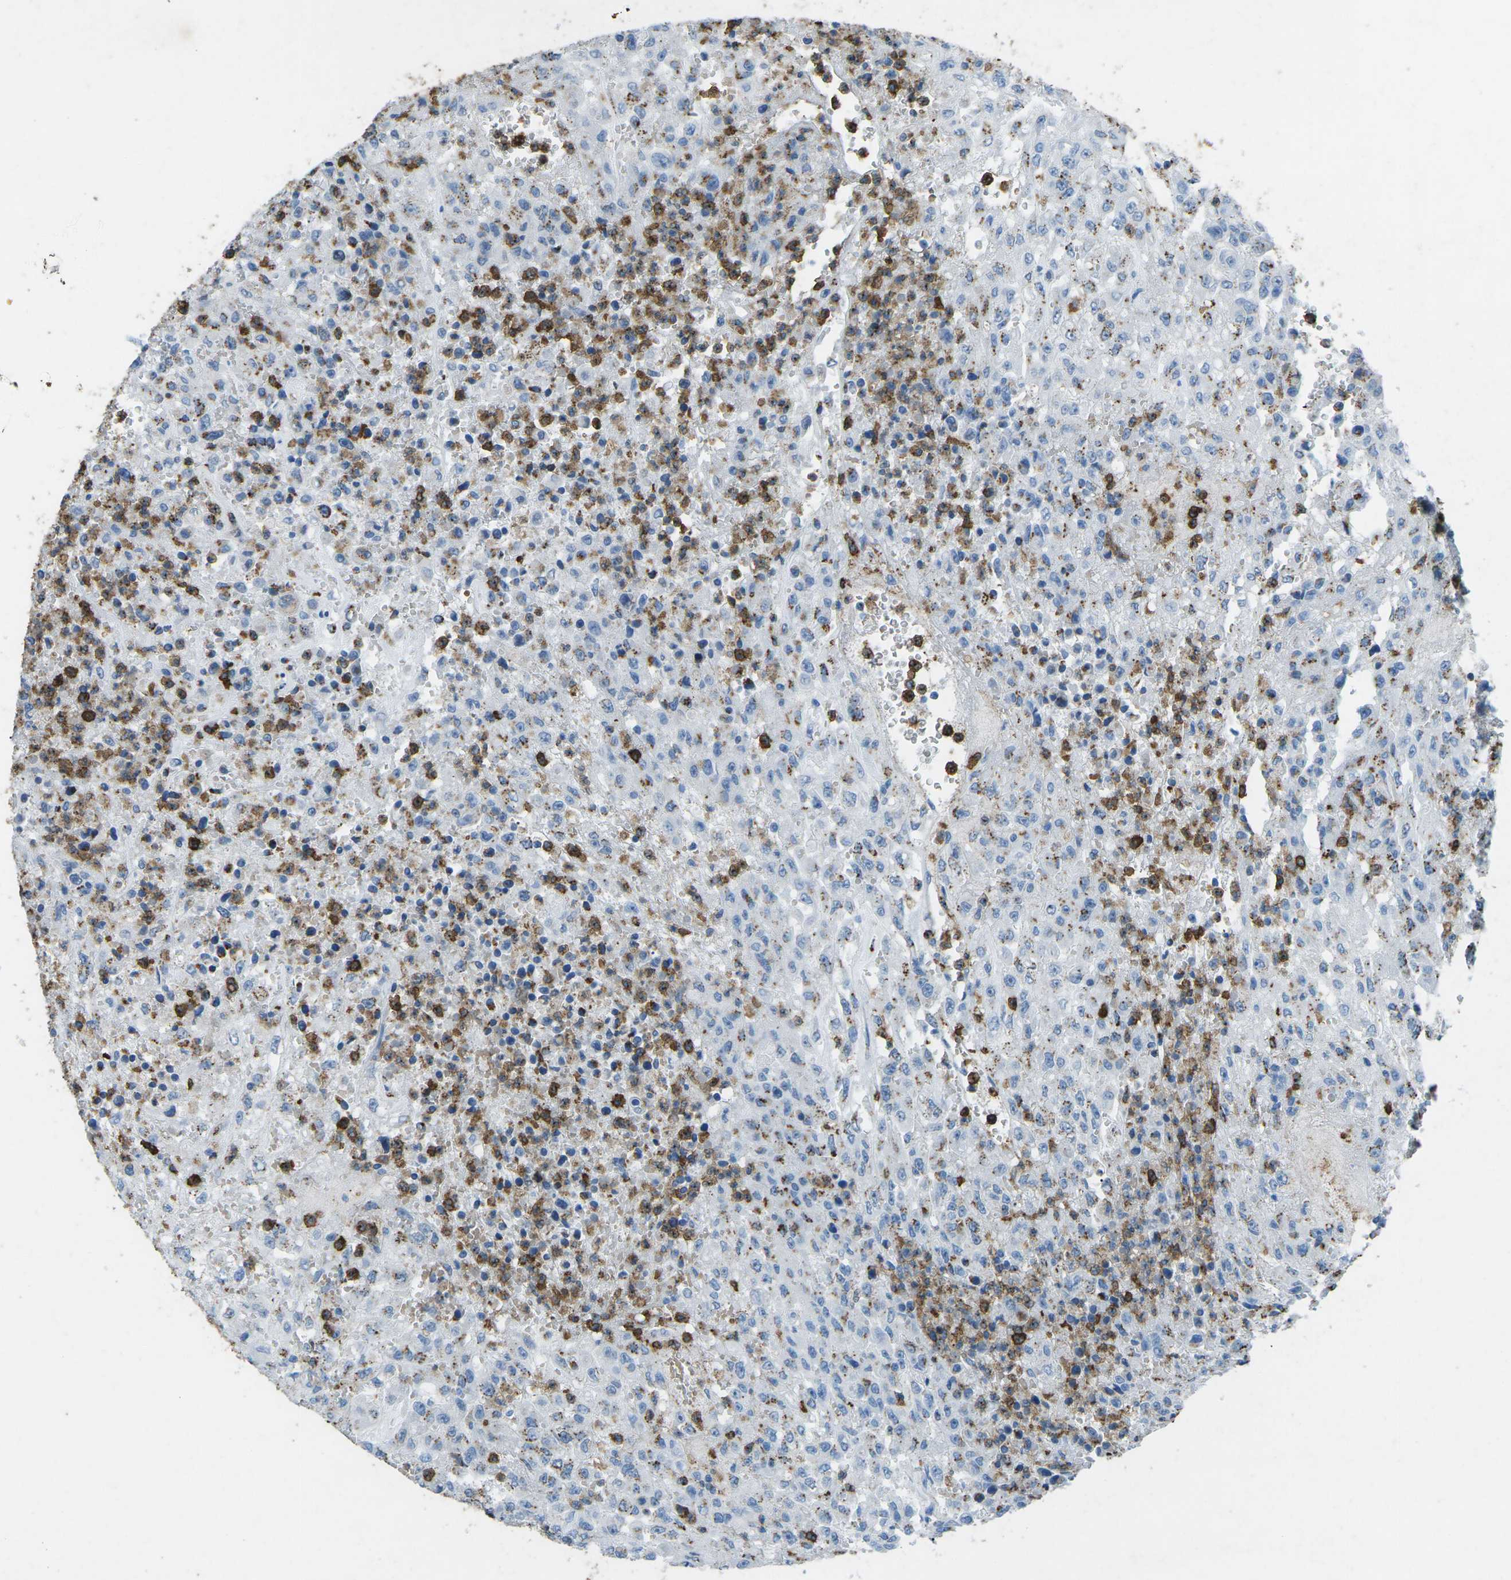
{"staining": {"intensity": "negative", "quantity": "none", "location": "none"}, "tissue": "urothelial cancer", "cell_type": "Tumor cells", "image_type": "cancer", "snomed": [{"axis": "morphology", "description": "Urothelial carcinoma, High grade"}, {"axis": "topography", "description": "Urinary bladder"}], "caption": "Immunohistochemistry photomicrograph of human urothelial cancer stained for a protein (brown), which demonstrates no staining in tumor cells. Brightfield microscopy of immunohistochemistry (IHC) stained with DAB (3,3'-diaminobenzidine) (brown) and hematoxylin (blue), captured at high magnification.", "gene": "CTAGE1", "patient": {"sex": "male", "age": 46}}